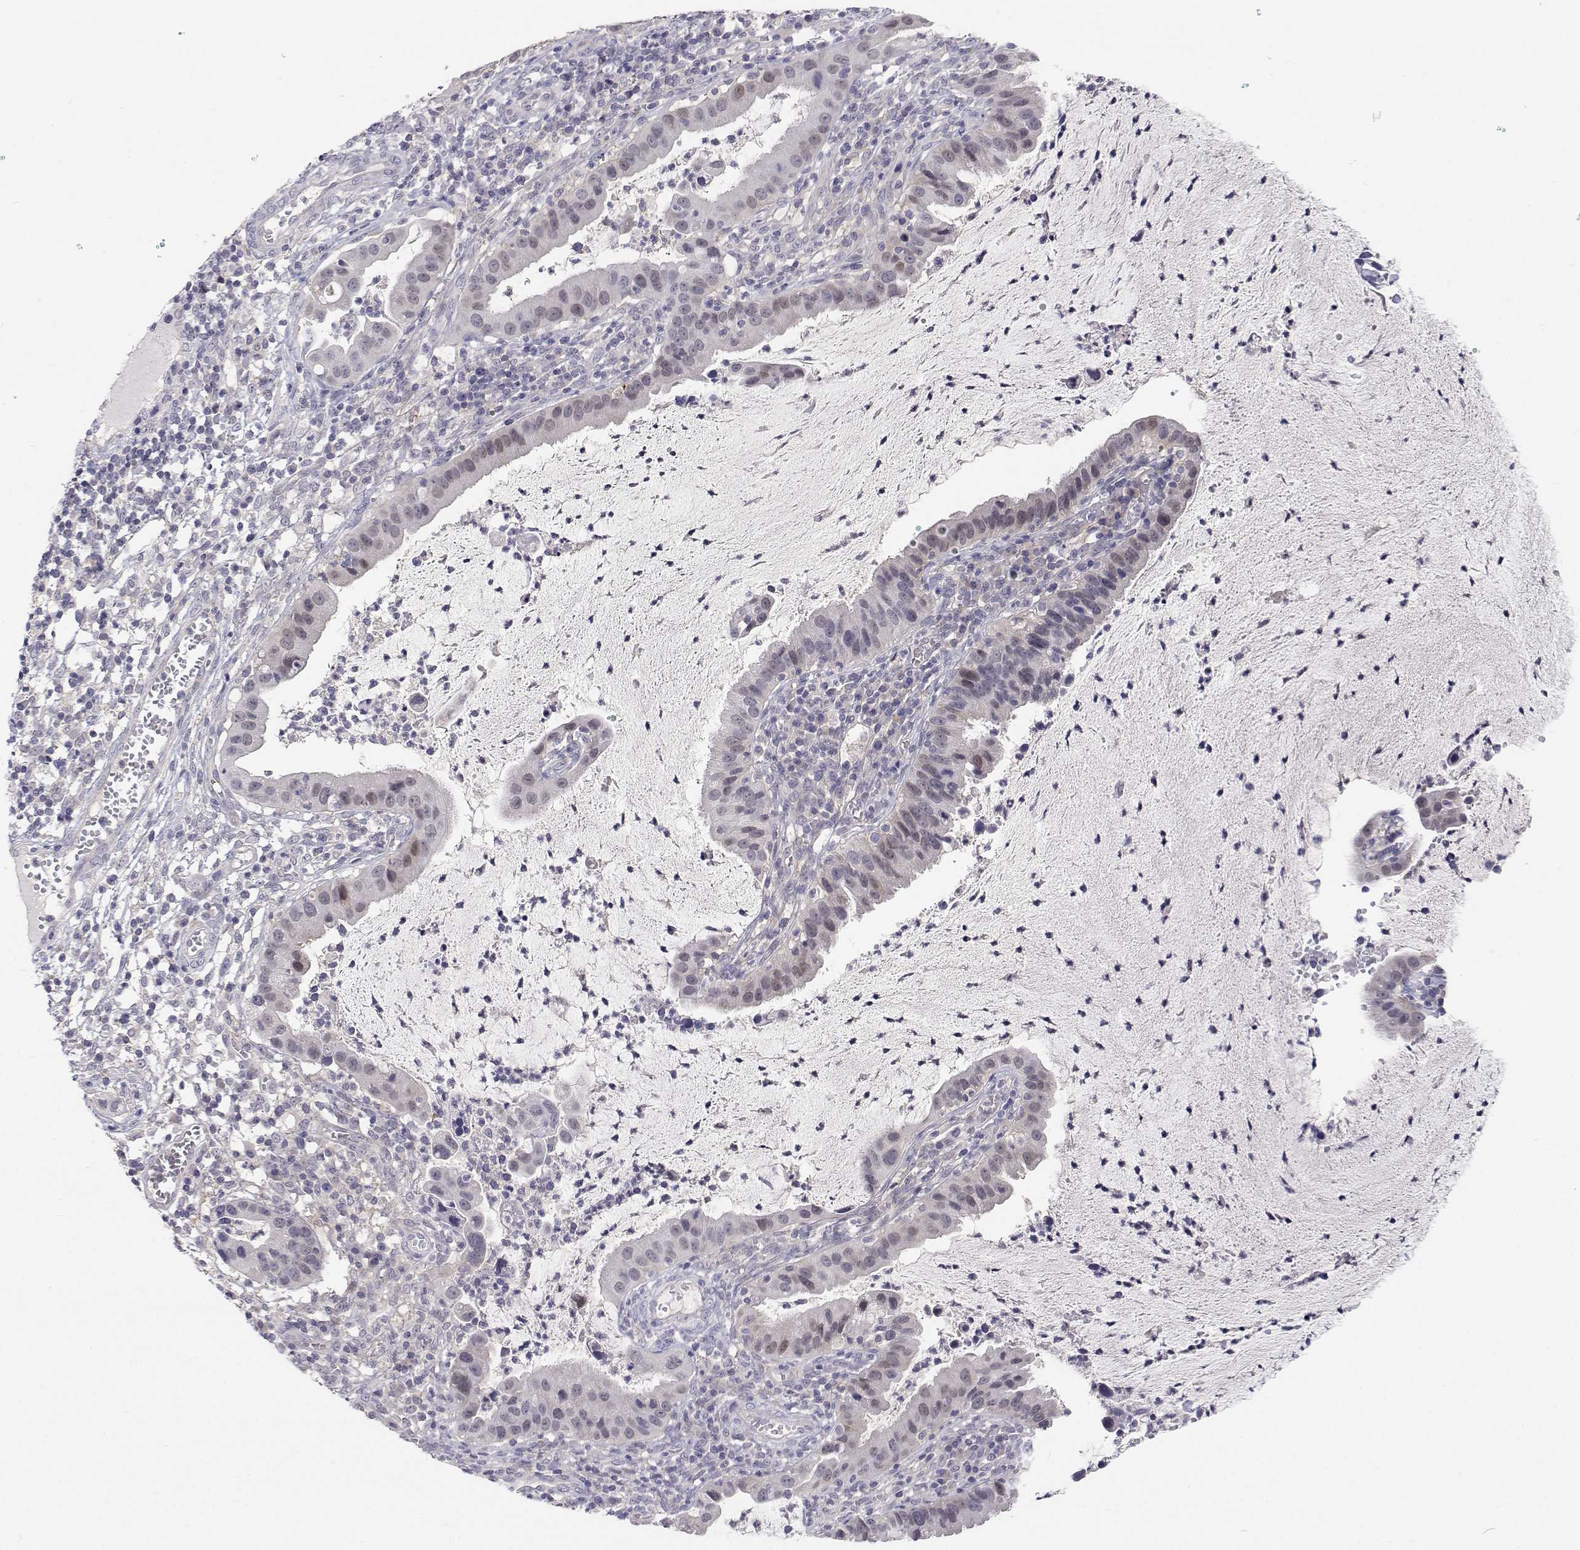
{"staining": {"intensity": "weak", "quantity": "<25%", "location": "nuclear"}, "tissue": "cervical cancer", "cell_type": "Tumor cells", "image_type": "cancer", "snomed": [{"axis": "morphology", "description": "Adenocarcinoma, NOS"}, {"axis": "topography", "description": "Cervix"}], "caption": "High magnification brightfield microscopy of cervical cancer stained with DAB (brown) and counterstained with hematoxylin (blue): tumor cells show no significant staining.", "gene": "MYPN", "patient": {"sex": "female", "age": 34}}